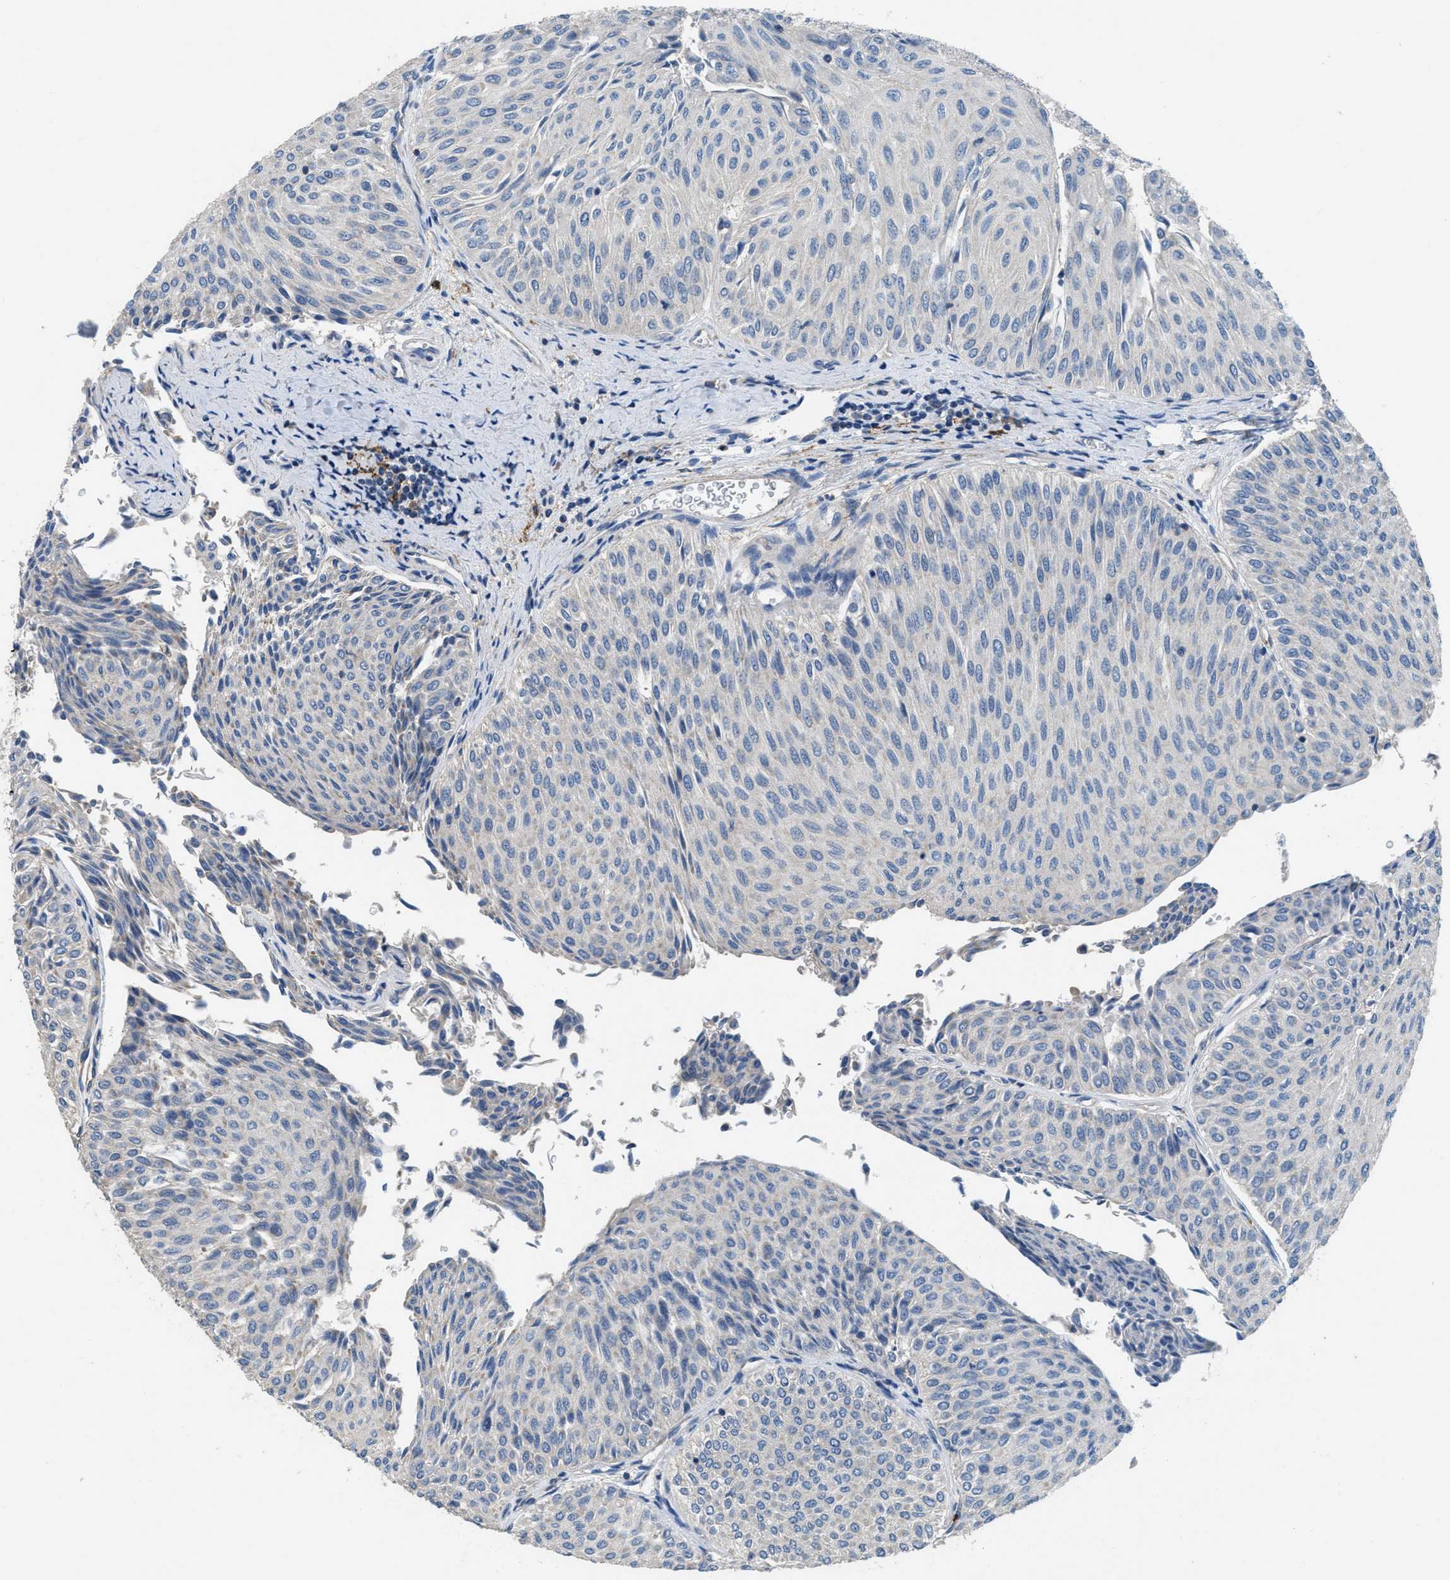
{"staining": {"intensity": "negative", "quantity": "none", "location": "none"}, "tissue": "urothelial cancer", "cell_type": "Tumor cells", "image_type": "cancer", "snomed": [{"axis": "morphology", "description": "Urothelial carcinoma, Low grade"}, {"axis": "topography", "description": "Urinary bladder"}], "caption": "Human low-grade urothelial carcinoma stained for a protein using immunohistochemistry demonstrates no staining in tumor cells.", "gene": "DGKE", "patient": {"sex": "male", "age": 78}}